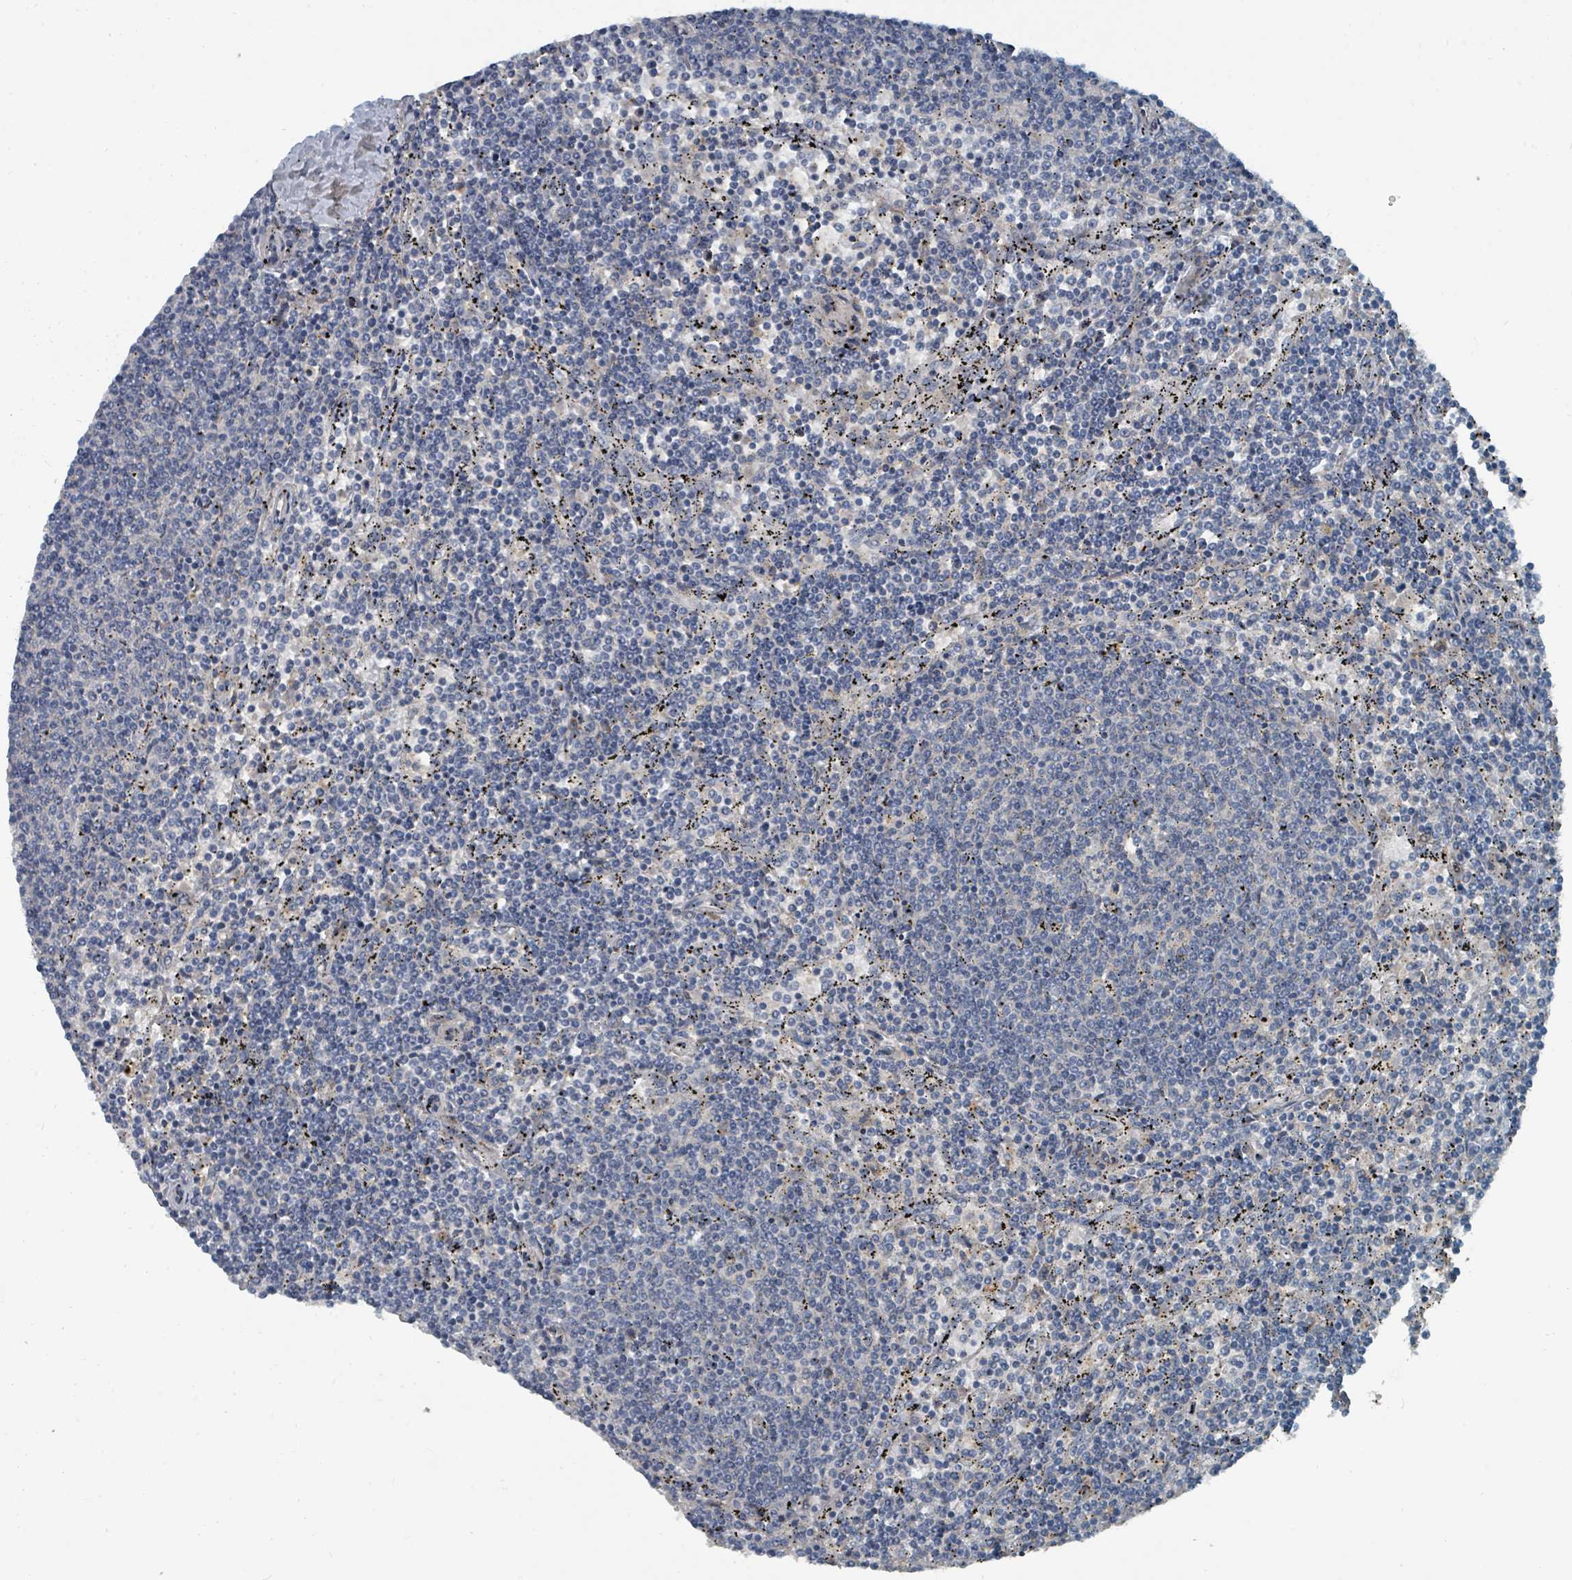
{"staining": {"intensity": "negative", "quantity": "none", "location": "none"}, "tissue": "lymphoma", "cell_type": "Tumor cells", "image_type": "cancer", "snomed": [{"axis": "morphology", "description": "Malignant lymphoma, non-Hodgkin's type, Low grade"}, {"axis": "topography", "description": "Spleen"}], "caption": "Immunohistochemical staining of human low-grade malignant lymphoma, non-Hodgkin's type displays no significant positivity in tumor cells. The staining is performed using DAB brown chromogen with nuclei counter-stained in using hematoxylin.", "gene": "SLC44A5", "patient": {"sex": "female", "age": 50}}